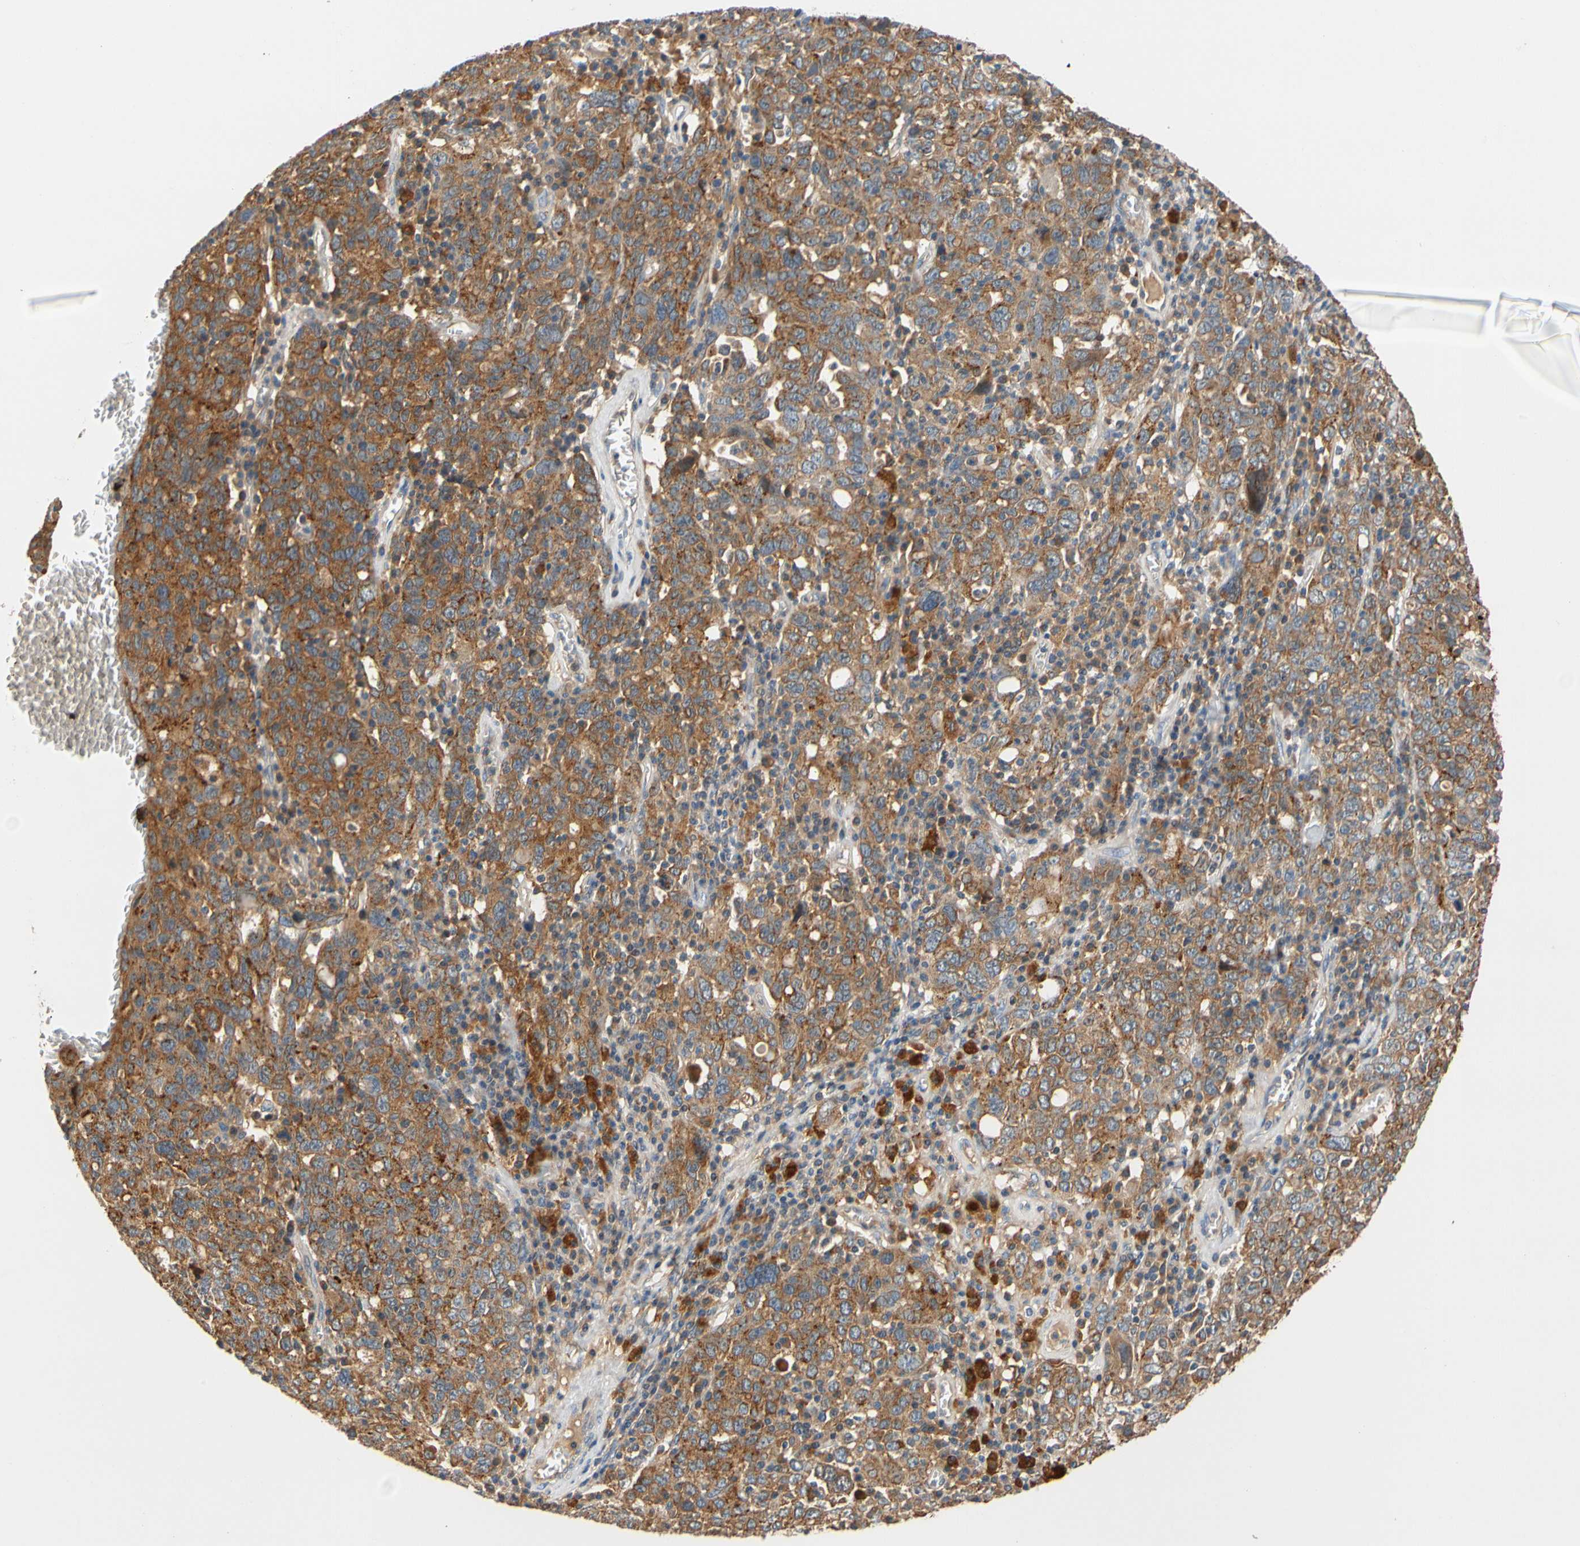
{"staining": {"intensity": "strong", "quantity": ">75%", "location": "cytoplasmic/membranous"}, "tissue": "ovarian cancer", "cell_type": "Tumor cells", "image_type": "cancer", "snomed": [{"axis": "morphology", "description": "Carcinoma, endometroid"}, {"axis": "topography", "description": "Ovary"}], "caption": "Ovarian cancer stained for a protein displays strong cytoplasmic/membranous positivity in tumor cells. (Stains: DAB in brown, nuclei in blue, Microscopy: brightfield microscopy at high magnification).", "gene": "USP46", "patient": {"sex": "female", "age": 62}}